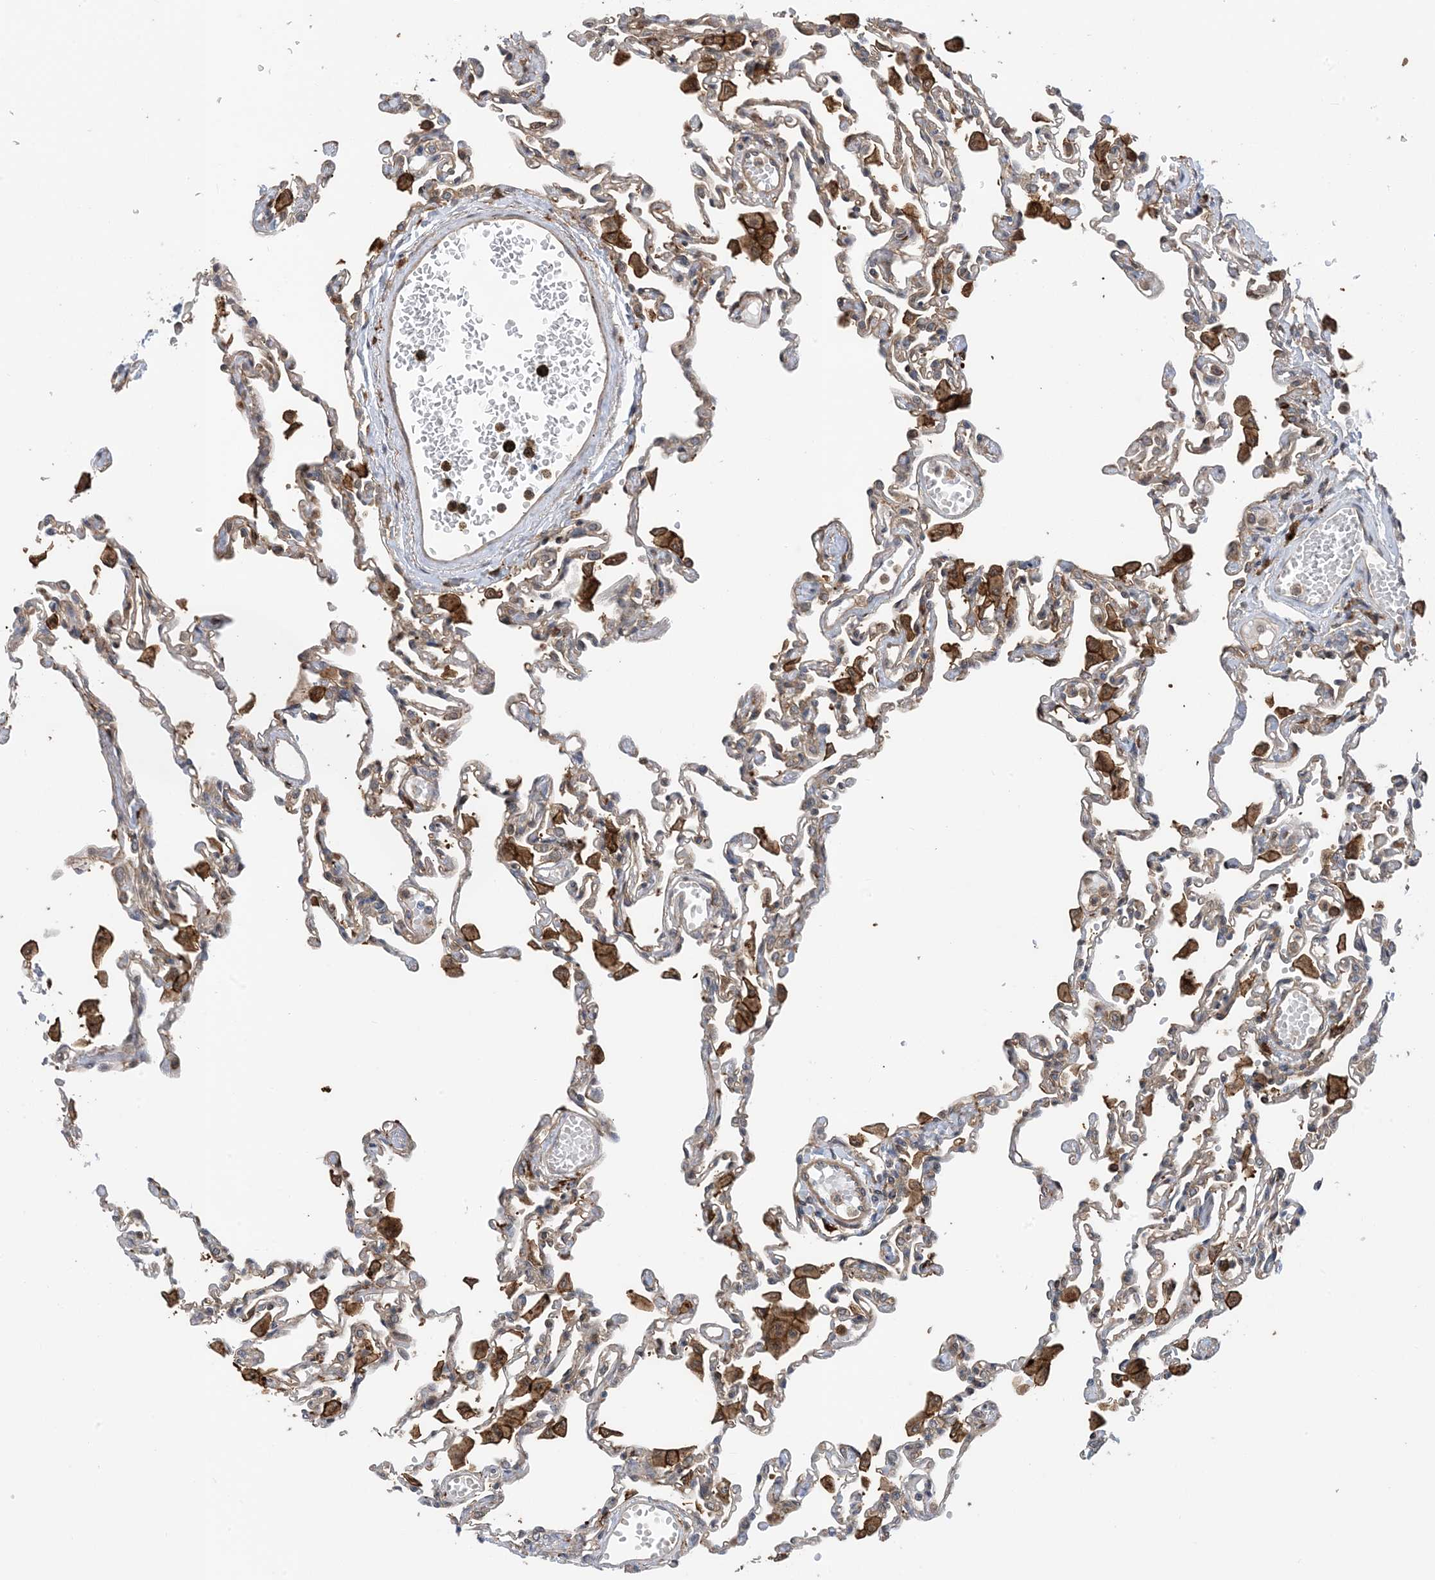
{"staining": {"intensity": "moderate", "quantity": "<25%", "location": "cytoplasmic/membranous"}, "tissue": "lung", "cell_type": "Alveolar cells", "image_type": "normal", "snomed": [{"axis": "morphology", "description": "Normal tissue, NOS"}, {"axis": "topography", "description": "Bronchus"}, {"axis": "topography", "description": "Lung"}], "caption": "Lung stained with DAB (3,3'-diaminobenzidine) IHC shows low levels of moderate cytoplasmic/membranous staining in approximately <25% of alveolar cells. The staining was performed using DAB (3,3'-diaminobenzidine), with brown indicating positive protein expression. Nuclei are stained blue with hematoxylin.", "gene": "HS1BP3", "patient": {"sex": "female", "age": 49}}